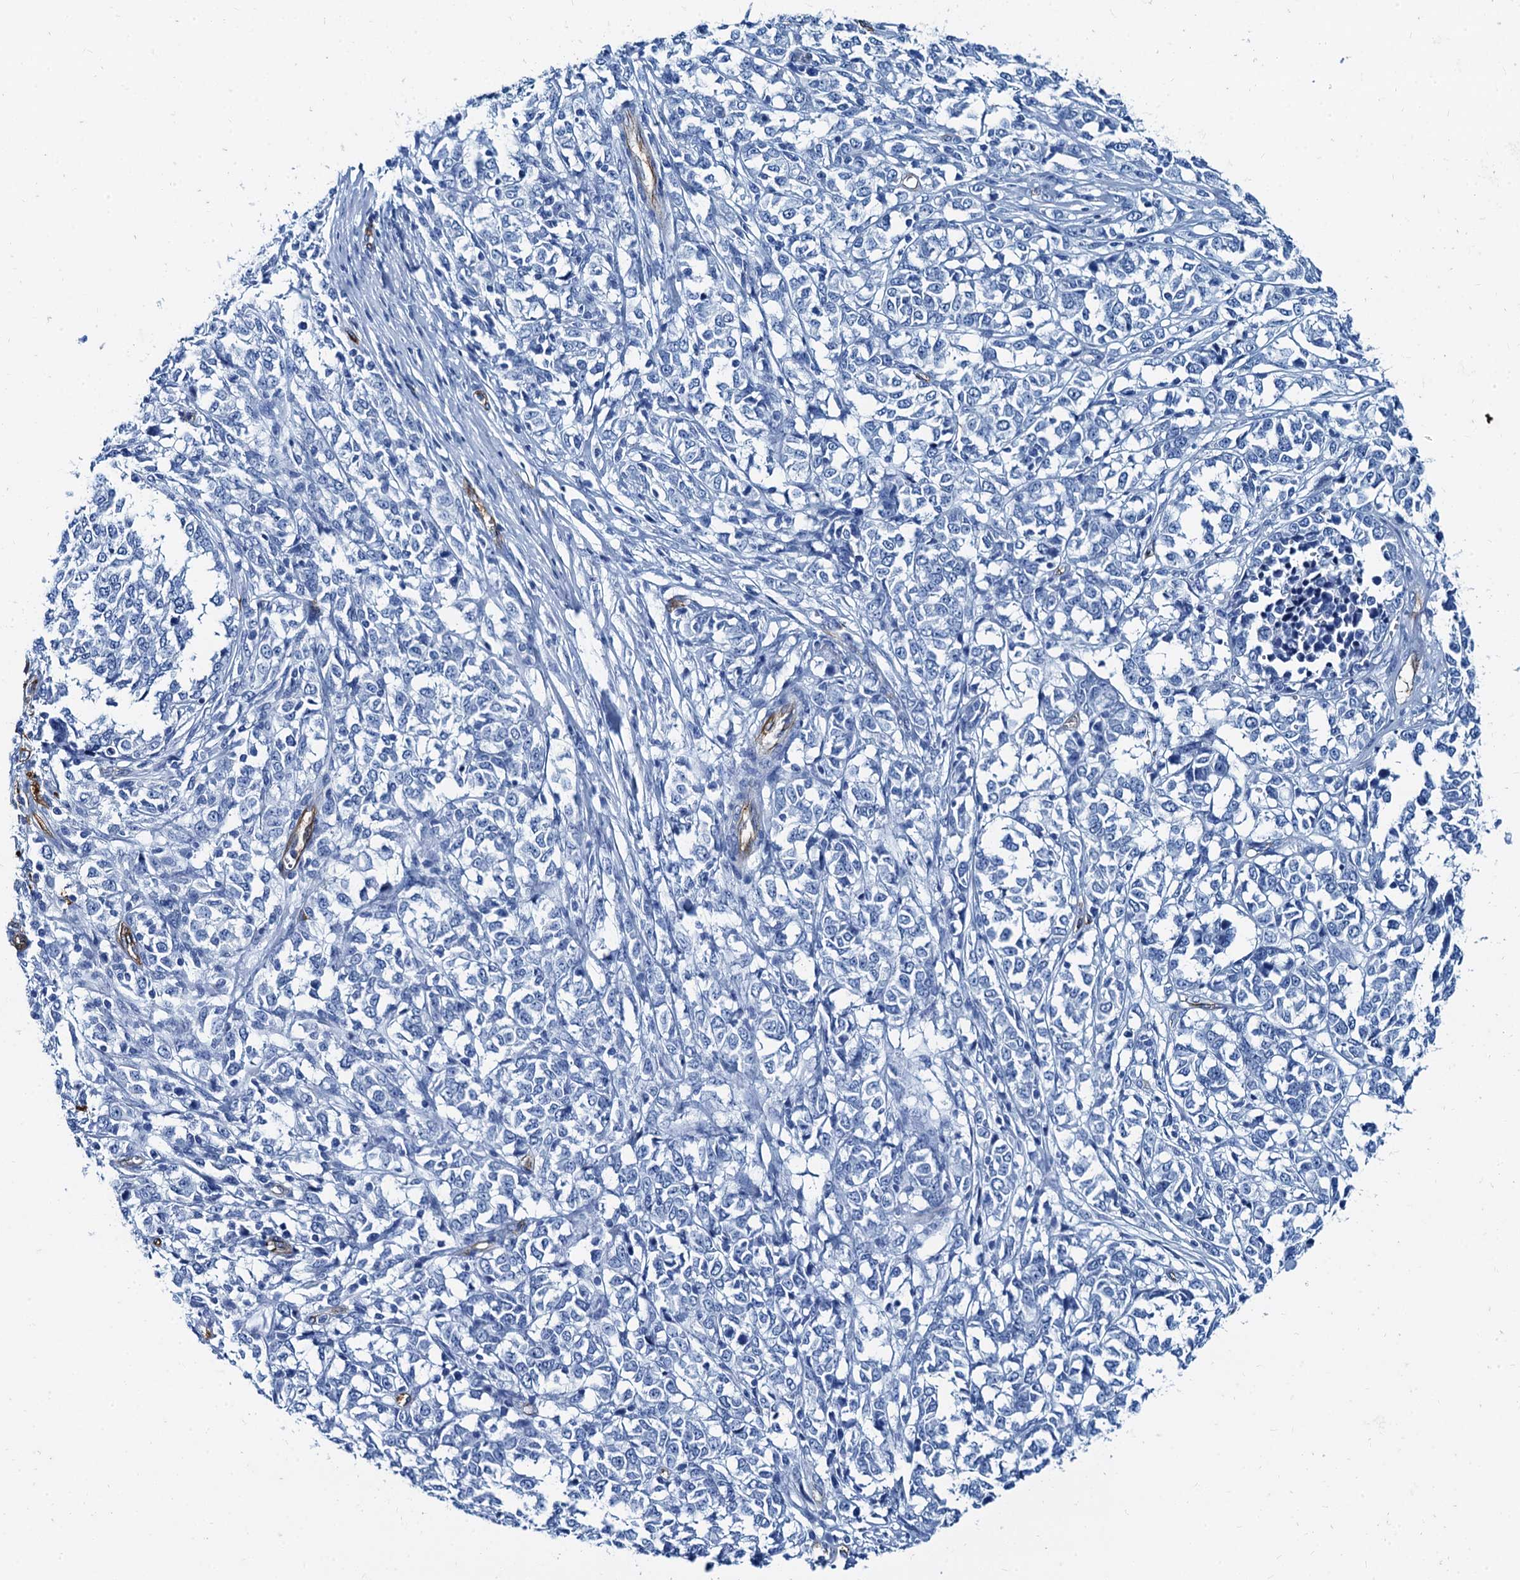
{"staining": {"intensity": "negative", "quantity": "none", "location": "none"}, "tissue": "melanoma", "cell_type": "Tumor cells", "image_type": "cancer", "snomed": [{"axis": "morphology", "description": "Malignant melanoma, NOS"}, {"axis": "topography", "description": "Skin"}], "caption": "The immunohistochemistry (IHC) photomicrograph has no significant staining in tumor cells of melanoma tissue.", "gene": "CAVIN2", "patient": {"sex": "female", "age": 72}}